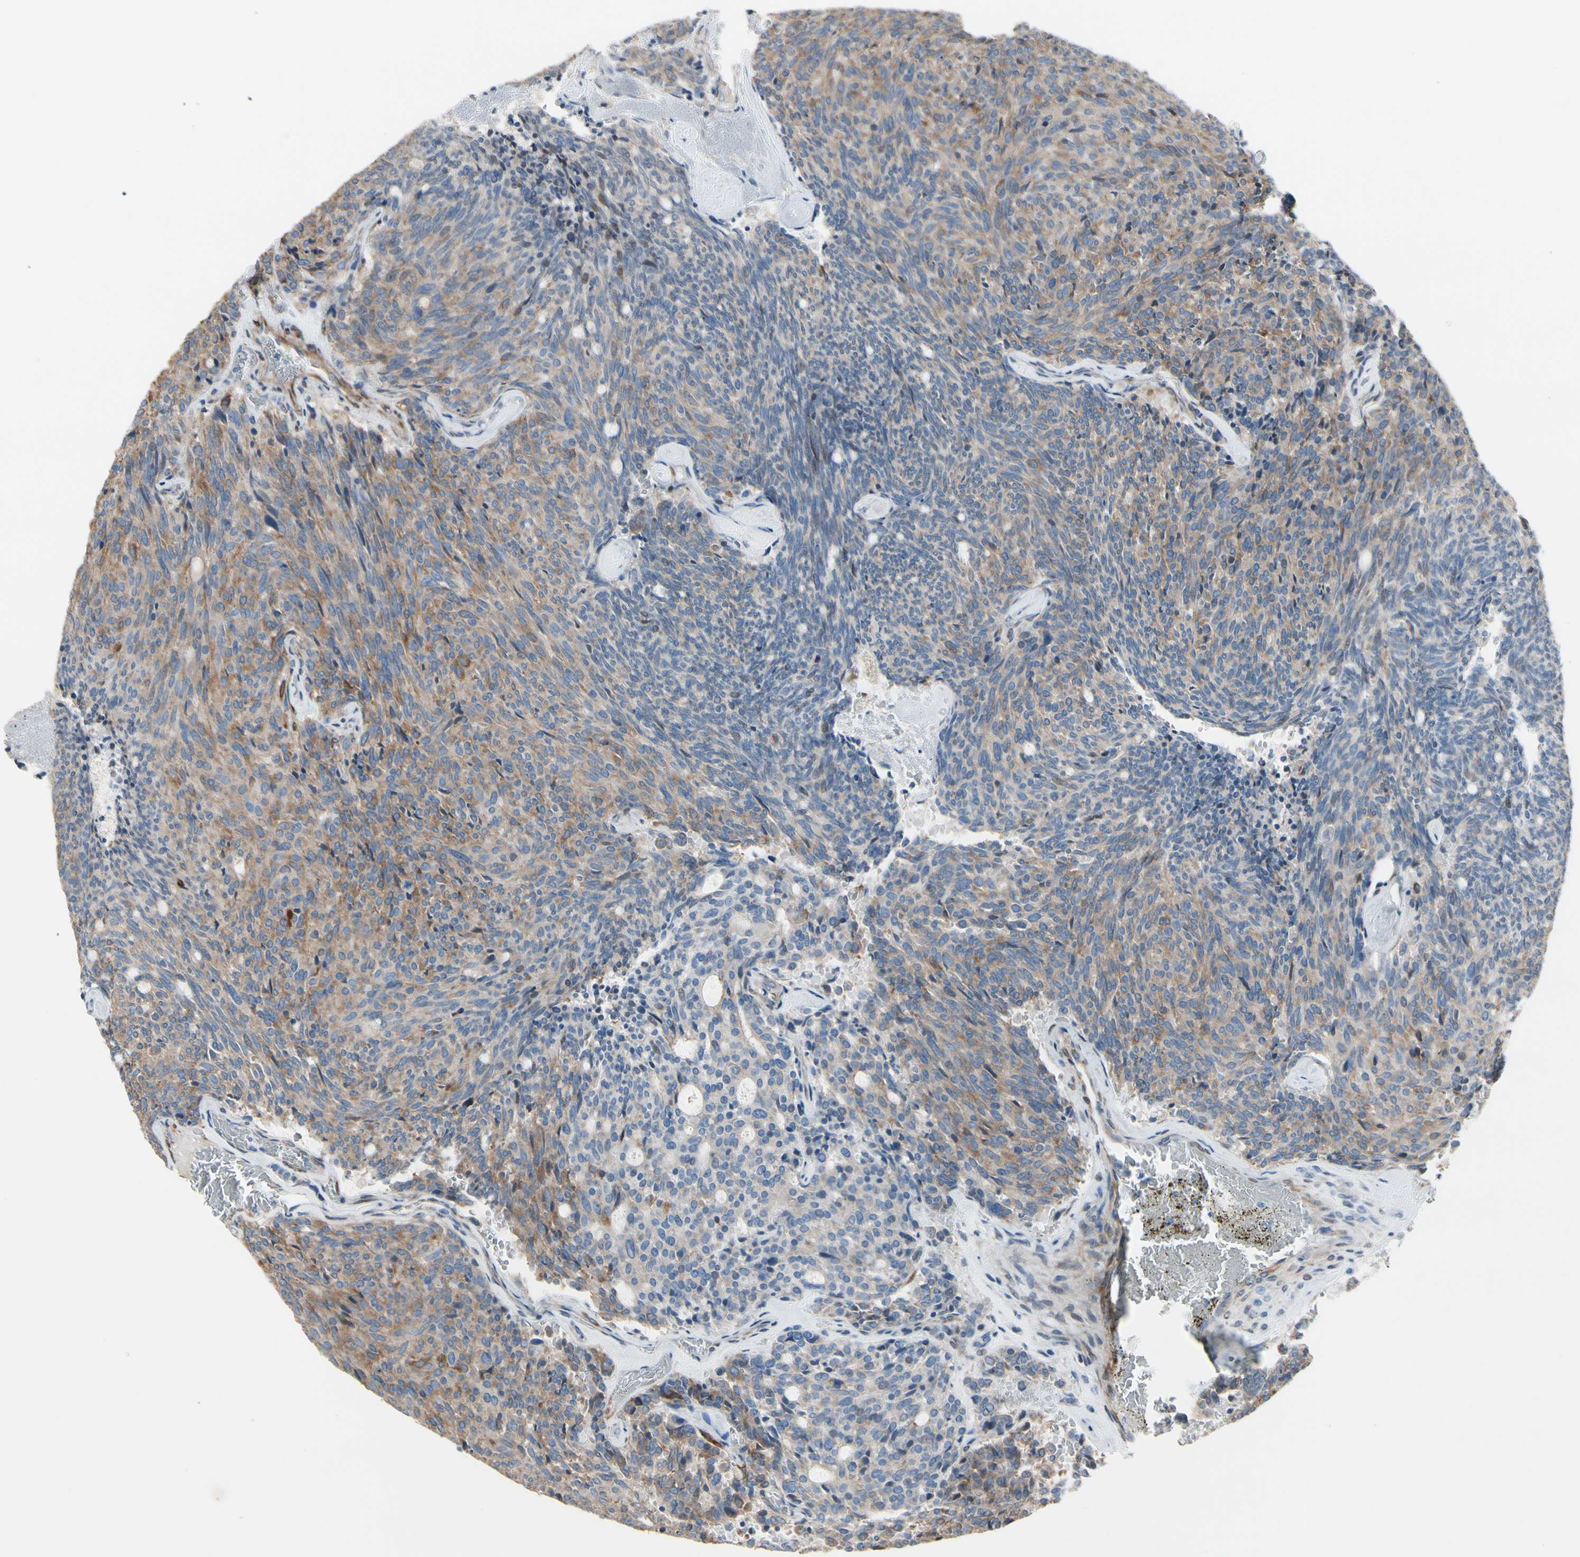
{"staining": {"intensity": "moderate", "quantity": "25%-75%", "location": "cytoplasmic/membranous"}, "tissue": "carcinoid", "cell_type": "Tumor cells", "image_type": "cancer", "snomed": [{"axis": "morphology", "description": "Carcinoid, malignant, NOS"}, {"axis": "topography", "description": "Pancreas"}], "caption": "Protein expression by IHC displays moderate cytoplasmic/membranous staining in approximately 25%-75% of tumor cells in carcinoid.", "gene": "MAP2", "patient": {"sex": "female", "age": 54}}